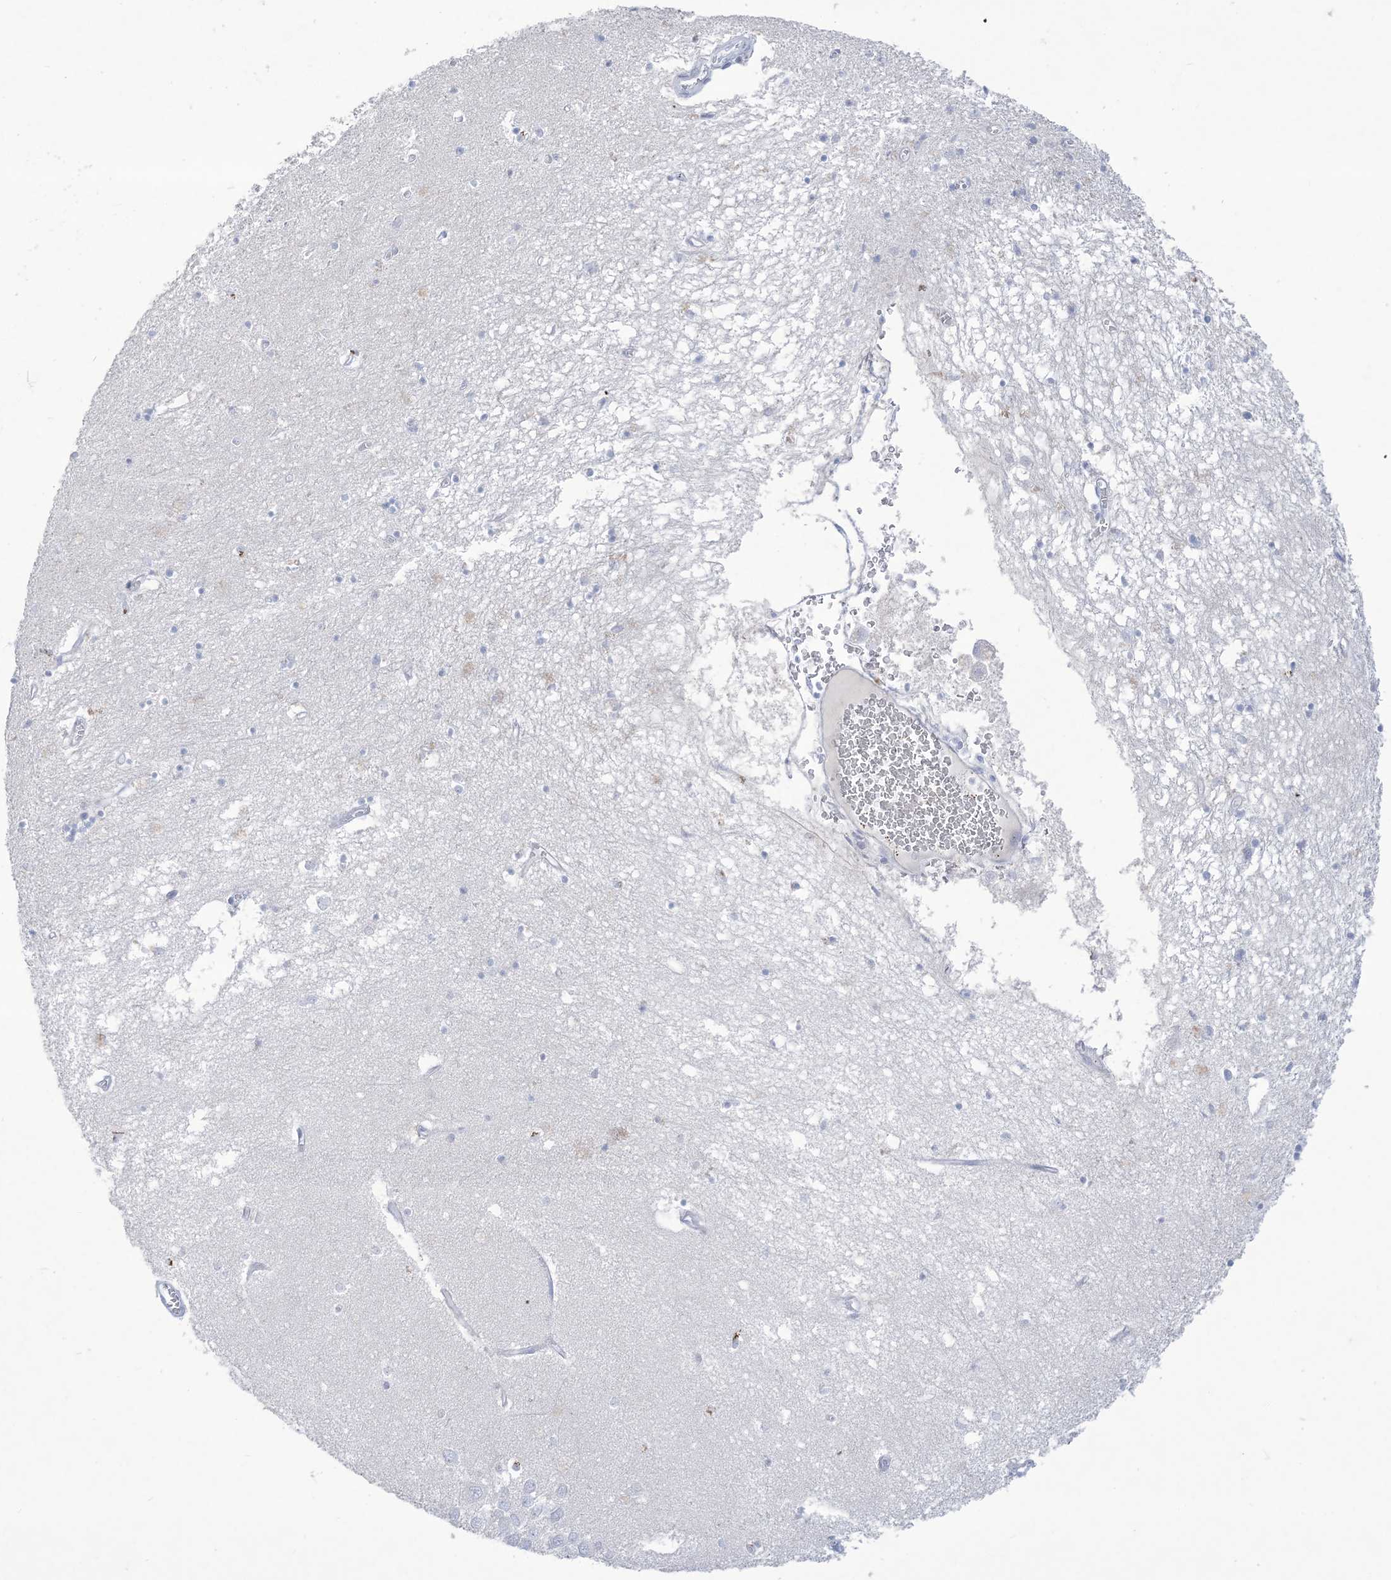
{"staining": {"intensity": "negative", "quantity": "none", "location": "none"}, "tissue": "hippocampus", "cell_type": "Glial cells", "image_type": "normal", "snomed": [{"axis": "morphology", "description": "Normal tissue, NOS"}, {"axis": "topography", "description": "Hippocampus"}], "caption": "Protein analysis of benign hippocampus reveals no significant positivity in glial cells.", "gene": "B3GNT7", "patient": {"sex": "male", "age": 70}}